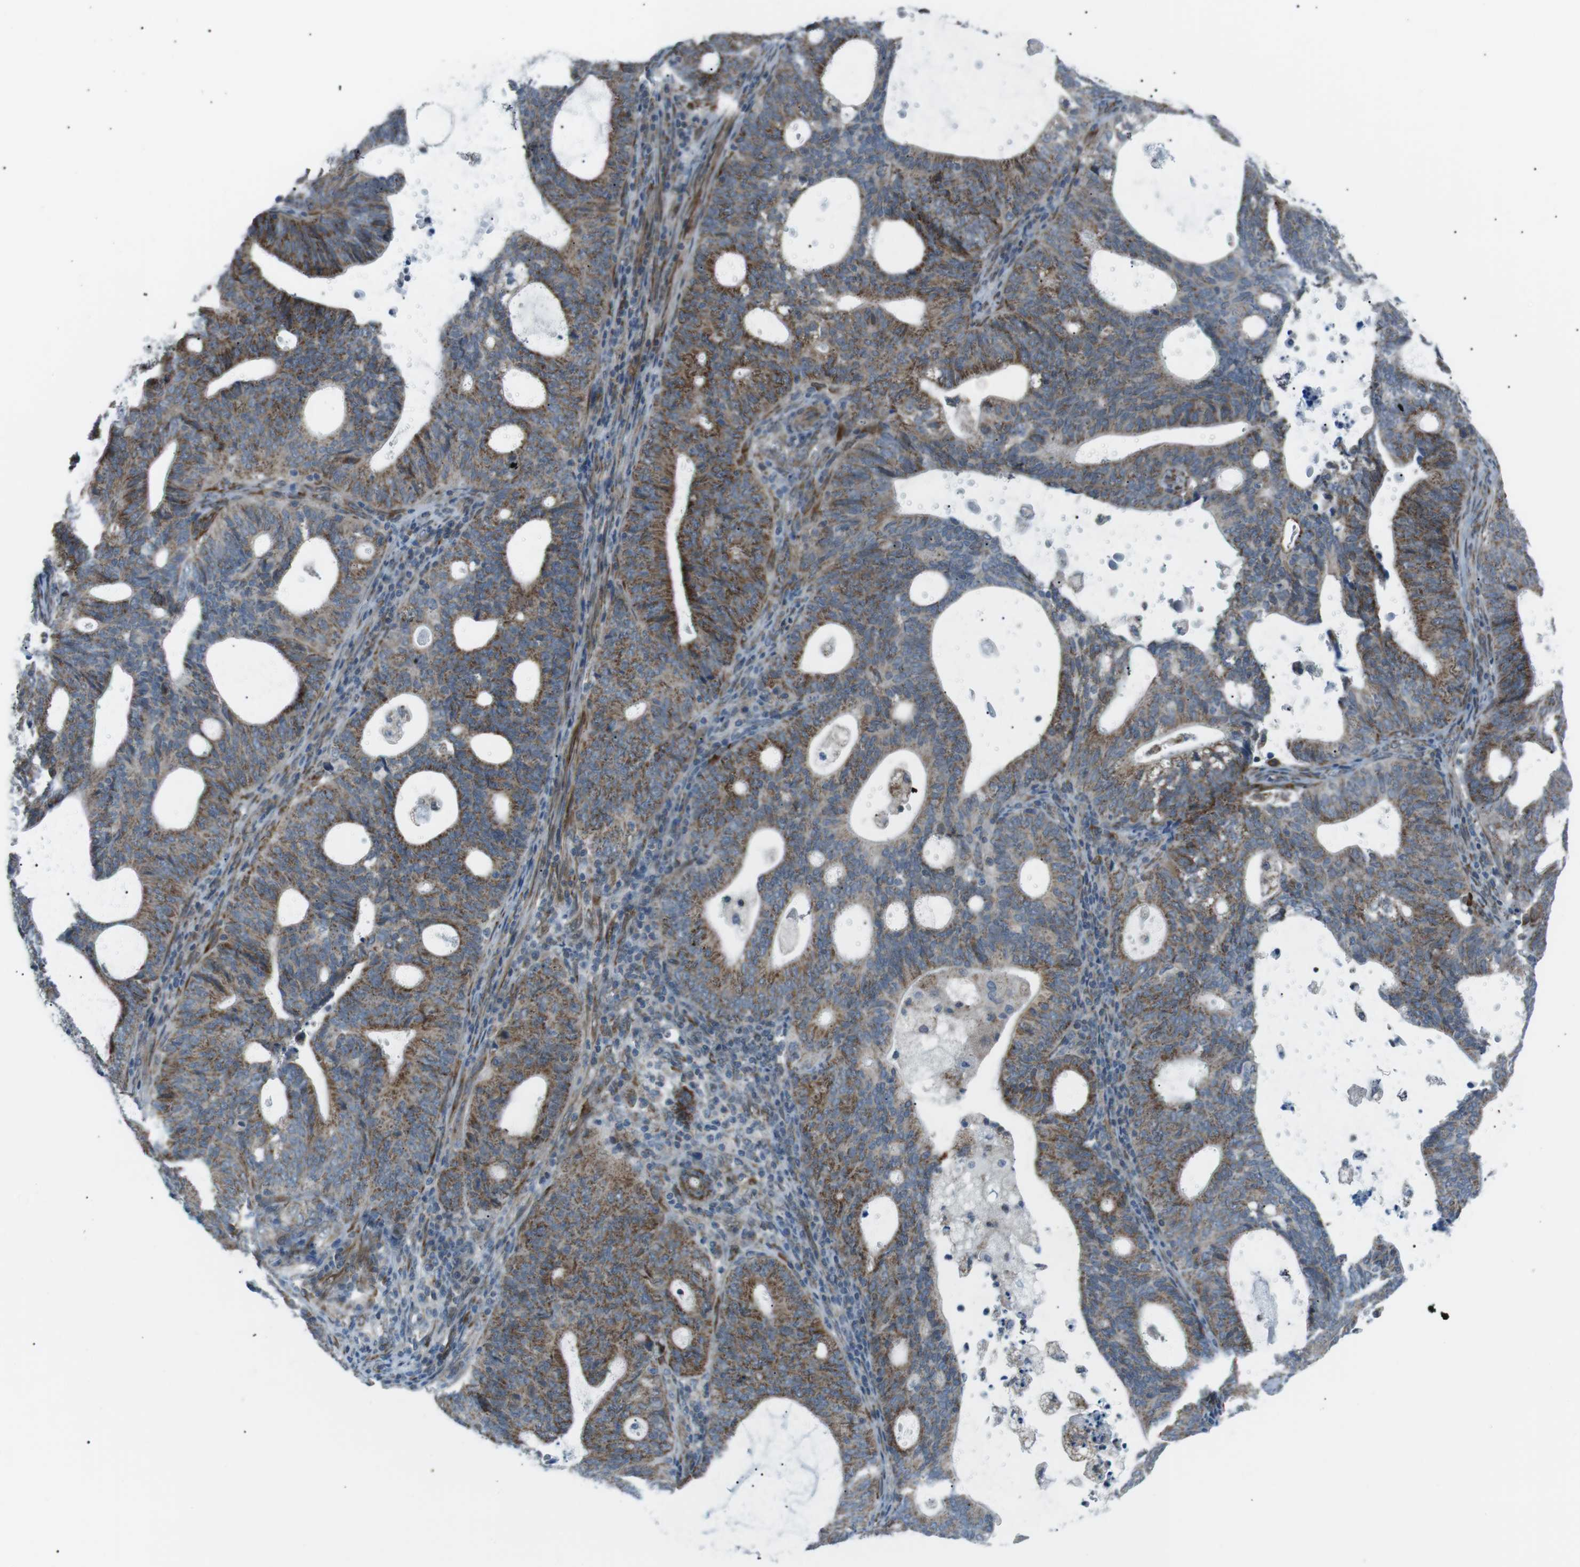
{"staining": {"intensity": "strong", "quantity": "25%-75%", "location": "cytoplasmic/membranous"}, "tissue": "endometrial cancer", "cell_type": "Tumor cells", "image_type": "cancer", "snomed": [{"axis": "morphology", "description": "Adenocarcinoma, NOS"}, {"axis": "topography", "description": "Uterus"}], "caption": "Endometrial cancer (adenocarcinoma) tissue reveals strong cytoplasmic/membranous staining in approximately 25%-75% of tumor cells", "gene": "ARID5B", "patient": {"sex": "female", "age": 83}}